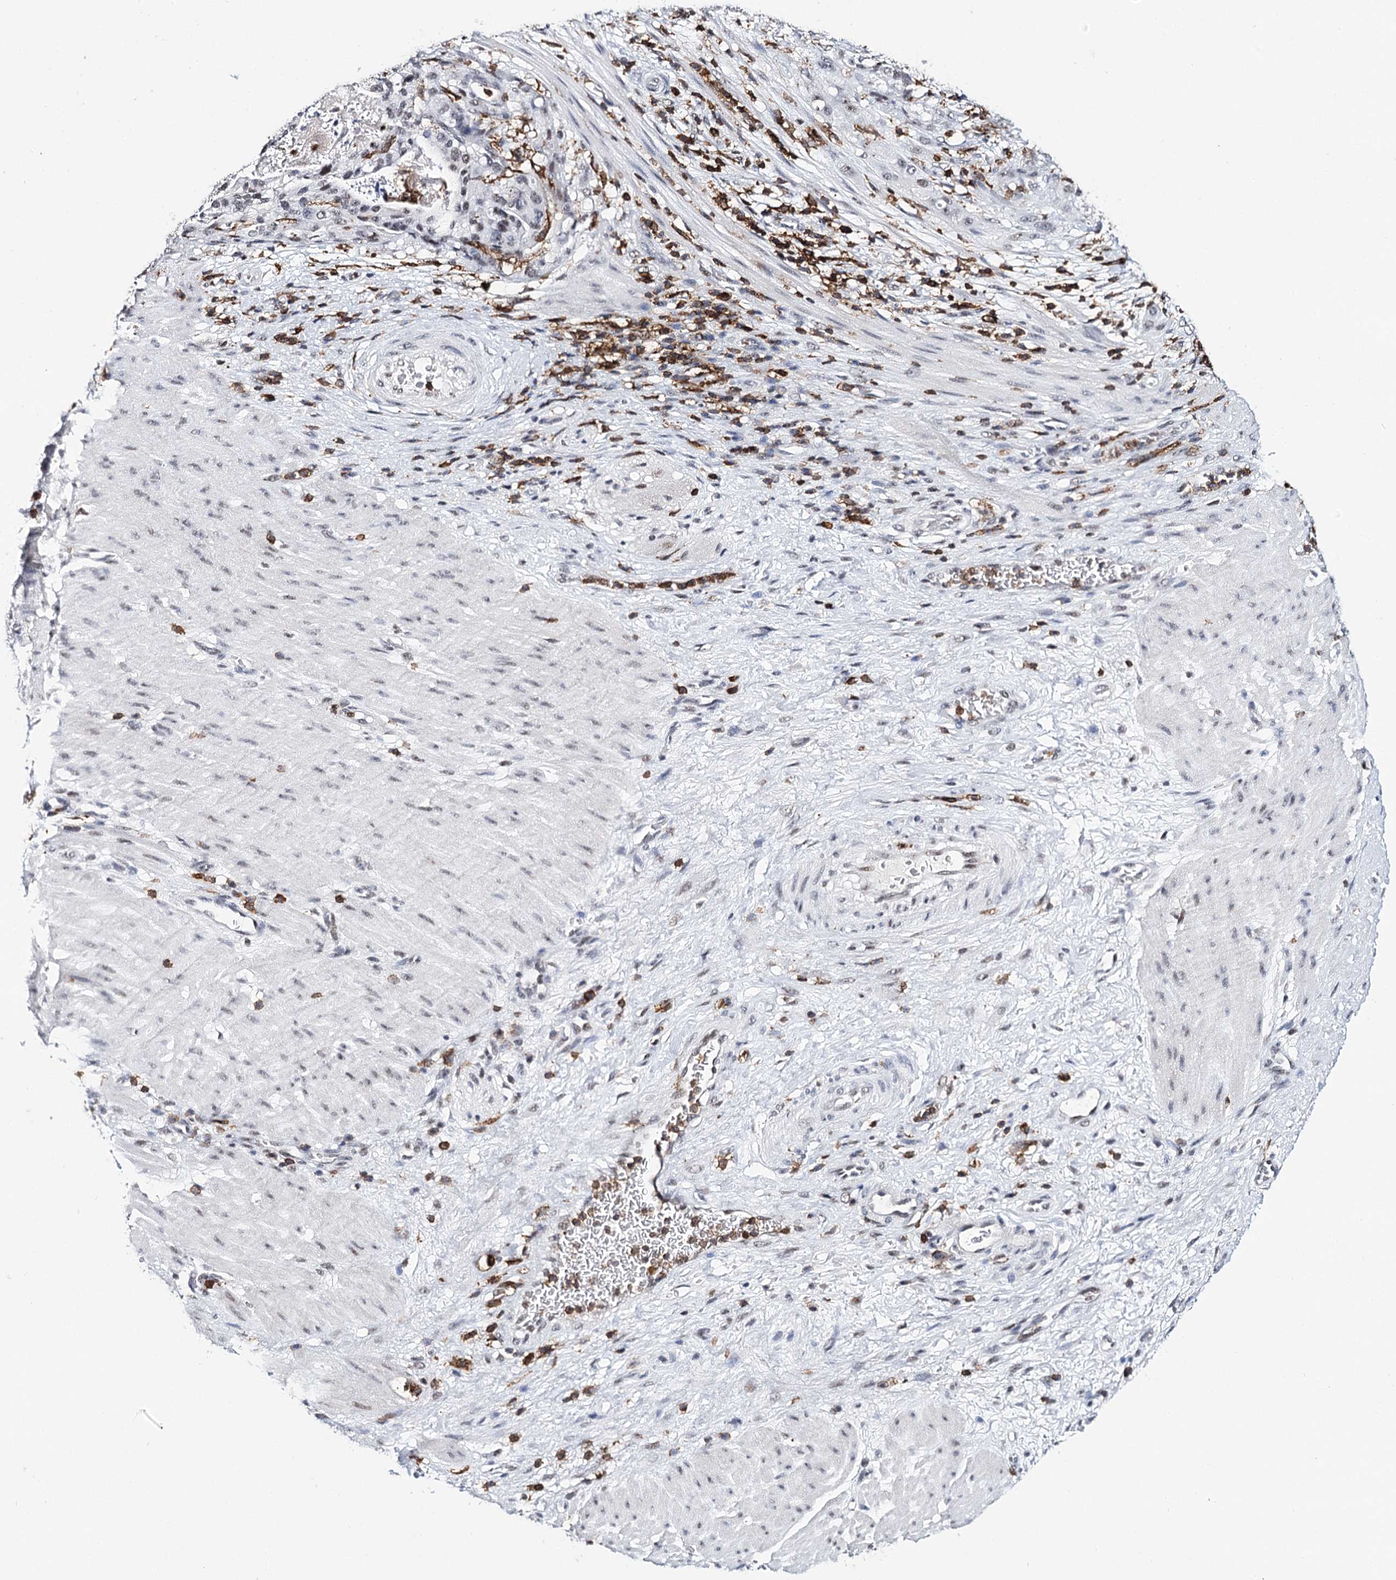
{"staining": {"intensity": "negative", "quantity": "none", "location": "none"}, "tissue": "stomach cancer", "cell_type": "Tumor cells", "image_type": "cancer", "snomed": [{"axis": "morphology", "description": "Adenocarcinoma, NOS"}, {"axis": "topography", "description": "Stomach"}], "caption": "Tumor cells are negative for protein expression in human stomach cancer.", "gene": "BARD1", "patient": {"sex": "male", "age": 48}}